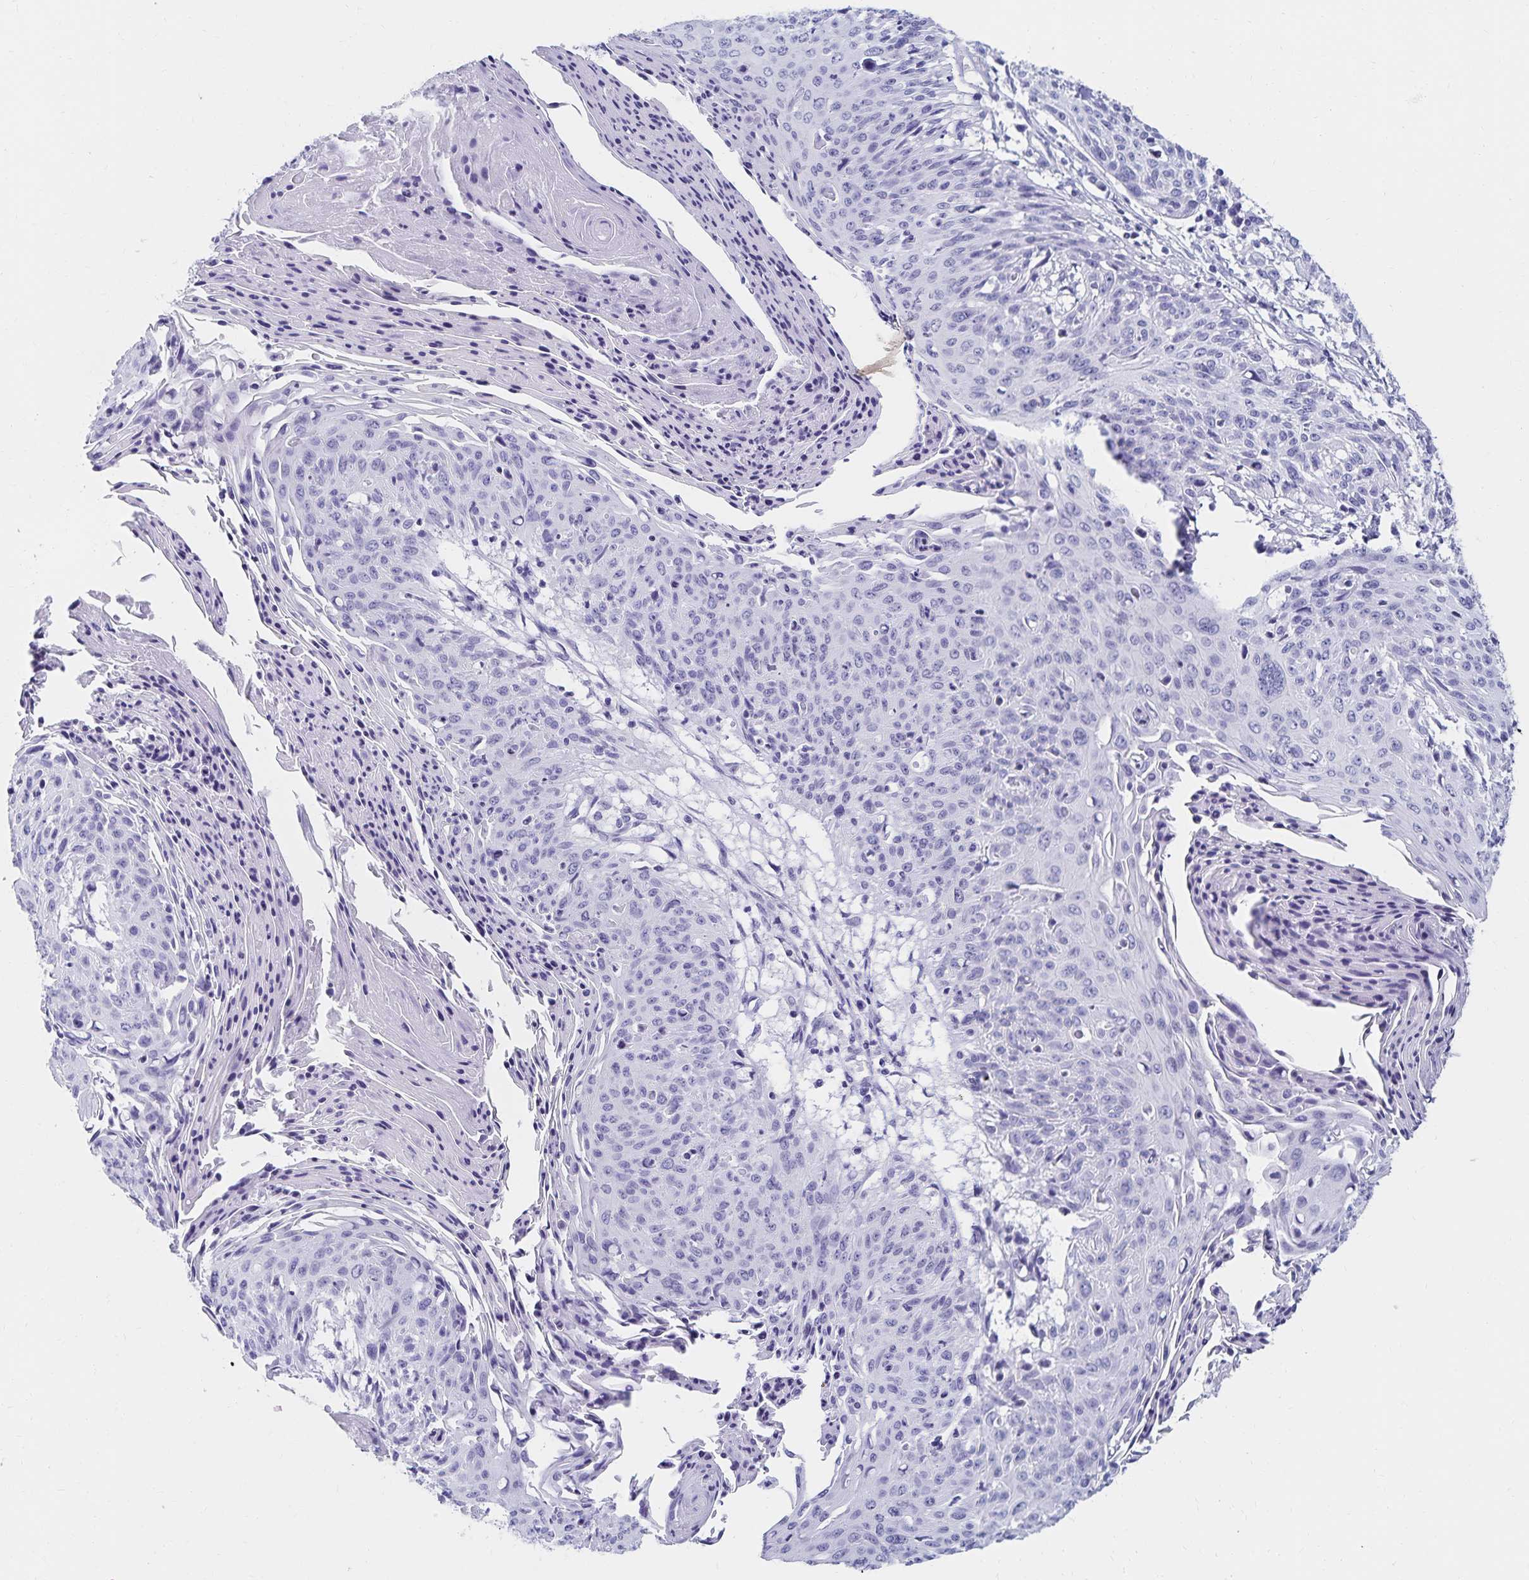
{"staining": {"intensity": "negative", "quantity": "none", "location": "none"}, "tissue": "cervical cancer", "cell_type": "Tumor cells", "image_type": "cancer", "snomed": [{"axis": "morphology", "description": "Squamous cell carcinoma, NOS"}, {"axis": "topography", "description": "Cervix"}], "caption": "This is an immunohistochemistry image of cervical cancer. There is no expression in tumor cells.", "gene": "C2orf50", "patient": {"sex": "female", "age": 45}}